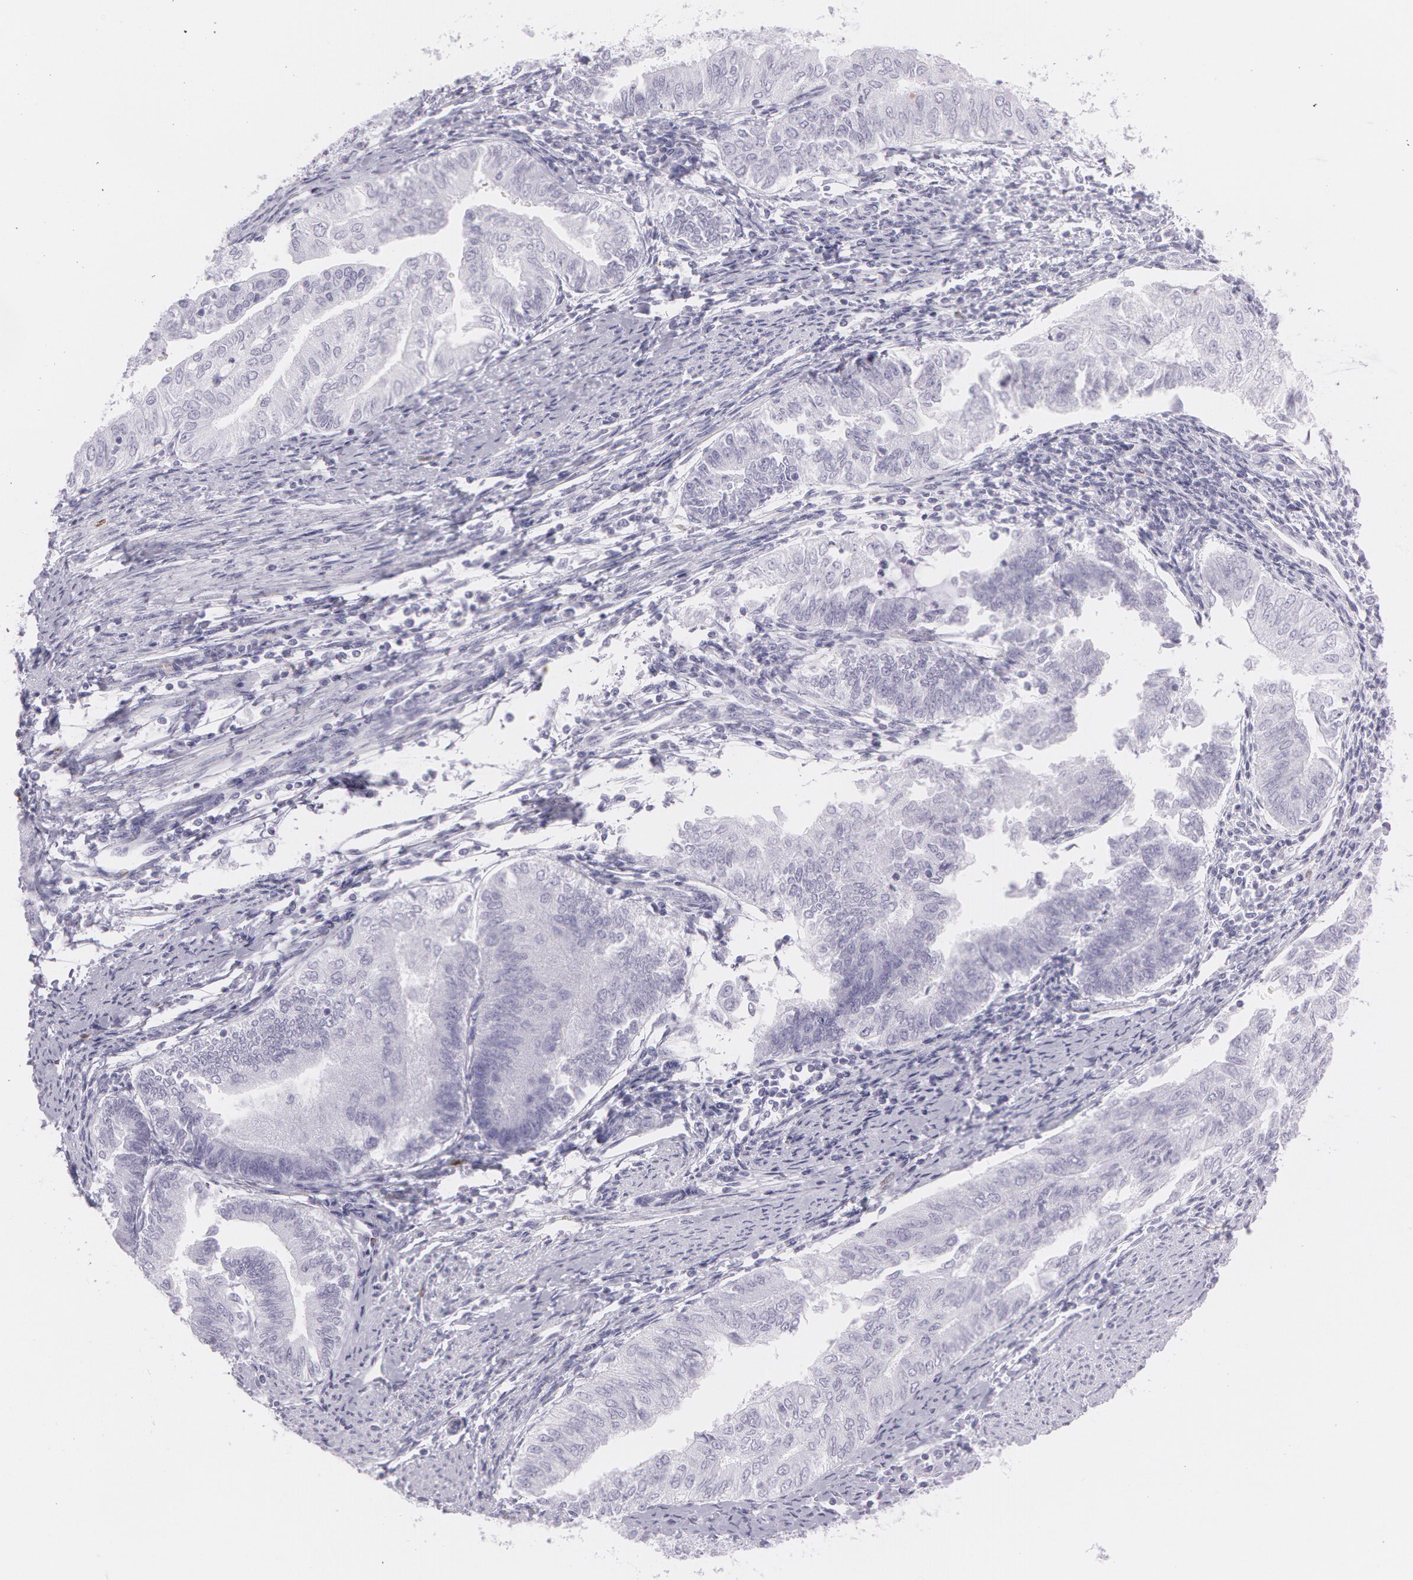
{"staining": {"intensity": "negative", "quantity": "none", "location": "none"}, "tissue": "endometrial cancer", "cell_type": "Tumor cells", "image_type": "cancer", "snomed": [{"axis": "morphology", "description": "Adenocarcinoma, NOS"}, {"axis": "topography", "description": "Endometrium"}], "caption": "IHC histopathology image of neoplastic tissue: endometrial cancer (adenocarcinoma) stained with DAB (3,3'-diaminobenzidine) shows no significant protein positivity in tumor cells. (DAB (3,3'-diaminobenzidine) immunohistochemistry (IHC), high magnification).", "gene": "SNCG", "patient": {"sex": "female", "age": 66}}